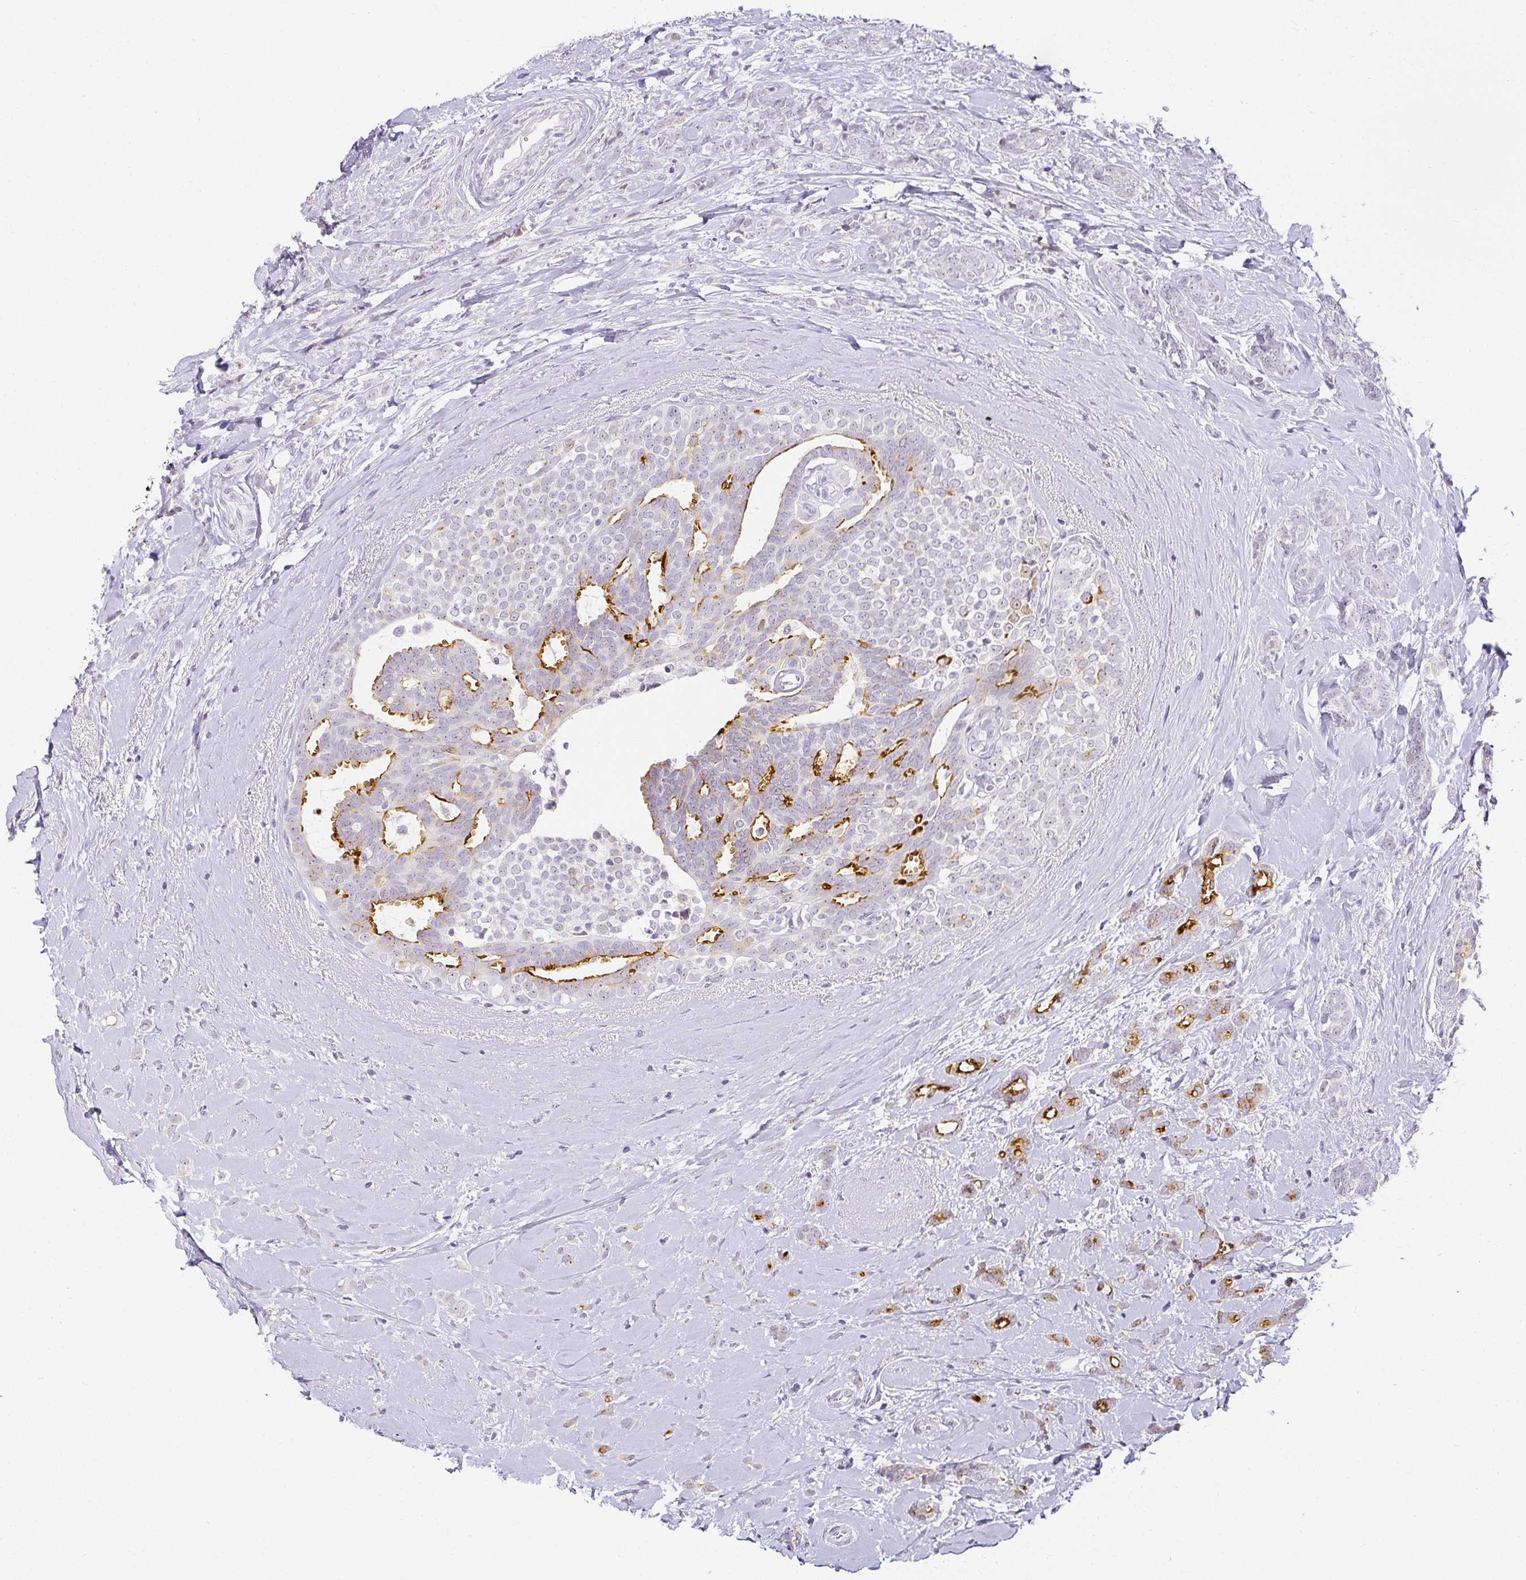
{"staining": {"intensity": "moderate", "quantity": "<25%", "location": "cytoplasmic/membranous"}, "tissue": "breast cancer", "cell_type": "Tumor cells", "image_type": "cancer", "snomed": [{"axis": "morphology", "description": "Intraductal carcinoma, in situ"}, {"axis": "morphology", "description": "Duct carcinoma"}, {"axis": "morphology", "description": "Lobular carcinoma, in situ"}, {"axis": "topography", "description": "Breast"}], "caption": "This micrograph exhibits breast lobular carcinoma in situ stained with immunohistochemistry (IHC) to label a protein in brown. The cytoplasmic/membranous of tumor cells show moderate positivity for the protein. Nuclei are counter-stained blue.", "gene": "ACAN", "patient": {"sex": "female", "age": 44}}